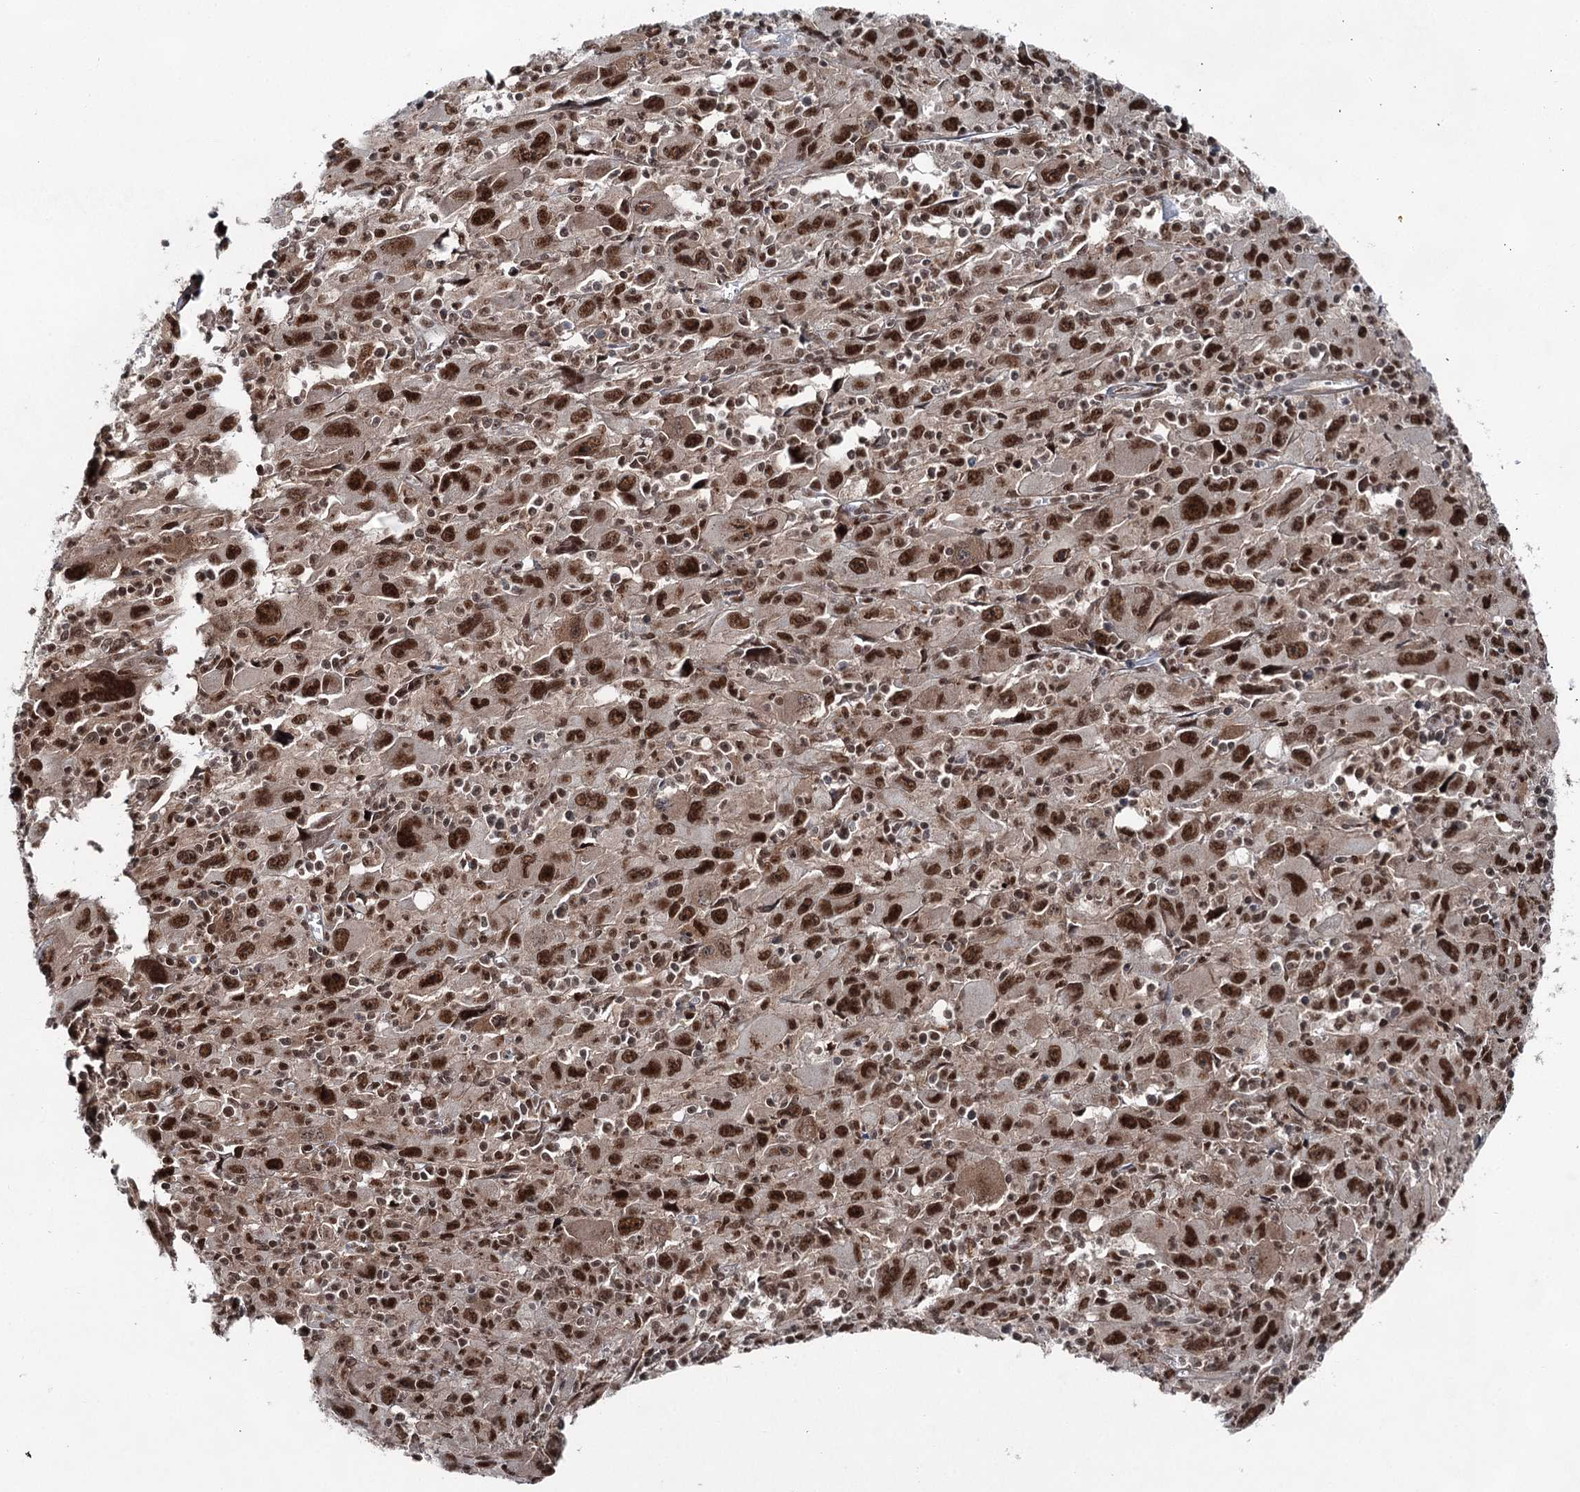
{"staining": {"intensity": "strong", "quantity": ">75%", "location": "nuclear"}, "tissue": "melanoma", "cell_type": "Tumor cells", "image_type": "cancer", "snomed": [{"axis": "morphology", "description": "Malignant melanoma, Metastatic site"}, {"axis": "topography", "description": "Skin"}], "caption": "DAB immunohistochemical staining of malignant melanoma (metastatic site) reveals strong nuclear protein staining in about >75% of tumor cells.", "gene": "ZCCHC8", "patient": {"sex": "female", "age": 56}}